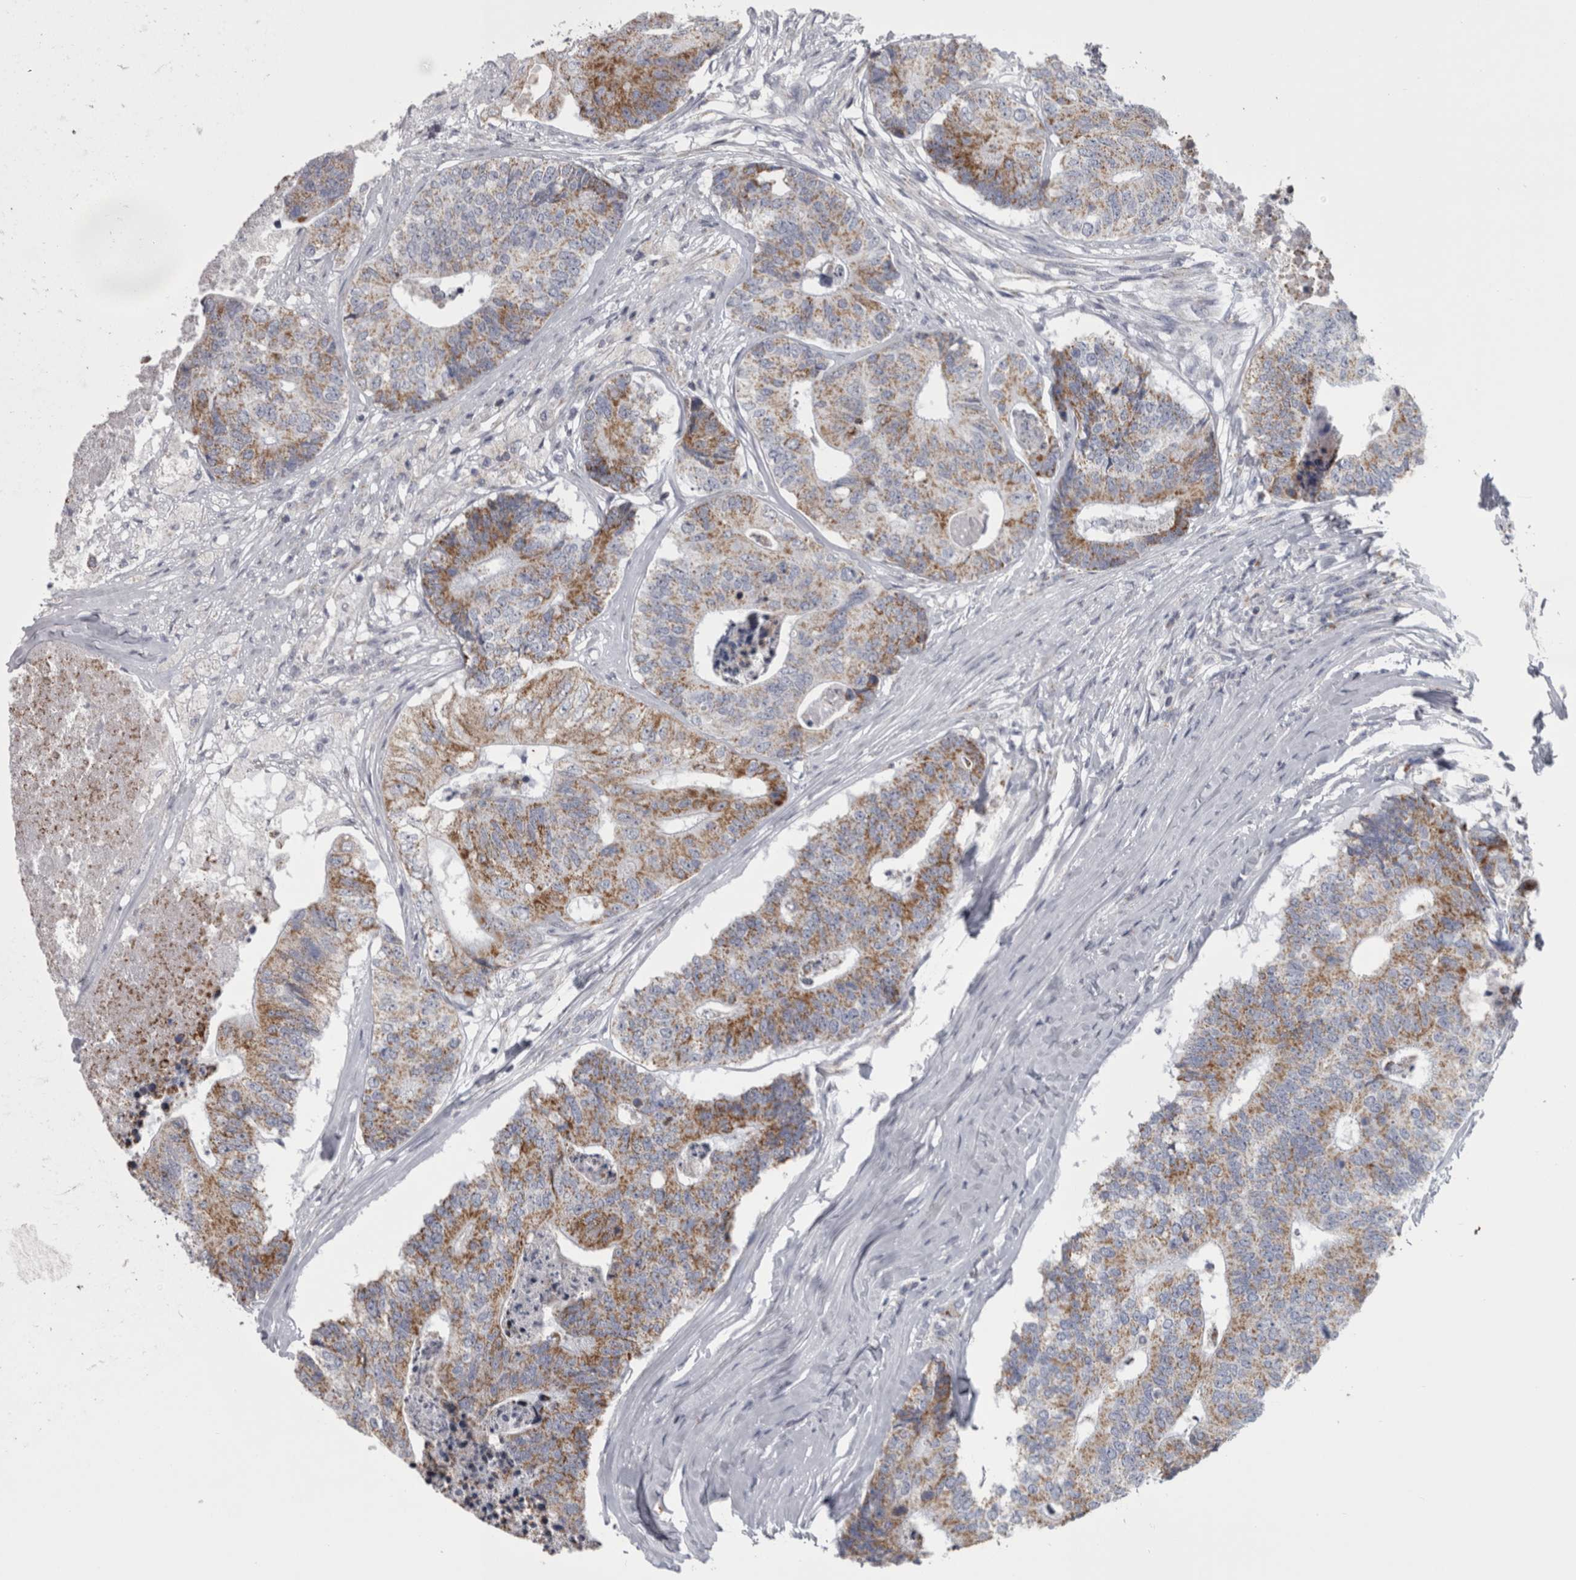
{"staining": {"intensity": "moderate", "quantity": "25%-75%", "location": "cytoplasmic/membranous"}, "tissue": "colorectal cancer", "cell_type": "Tumor cells", "image_type": "cancer", "snomed": [{"axis": "morphology", "description": "Adenocarcinoma, NOS"}, {"axis": "topography", "description": "Colon"}], "caption": "Adenocarcinoma (colorectal) stained for a protein (brown) demonstrates moderate cytoplasmic/membranous positive positivity in approximately 25%-75% of tumor cells.", "gene": "DBT", "patient": {"sex": "female", "age": 67}}